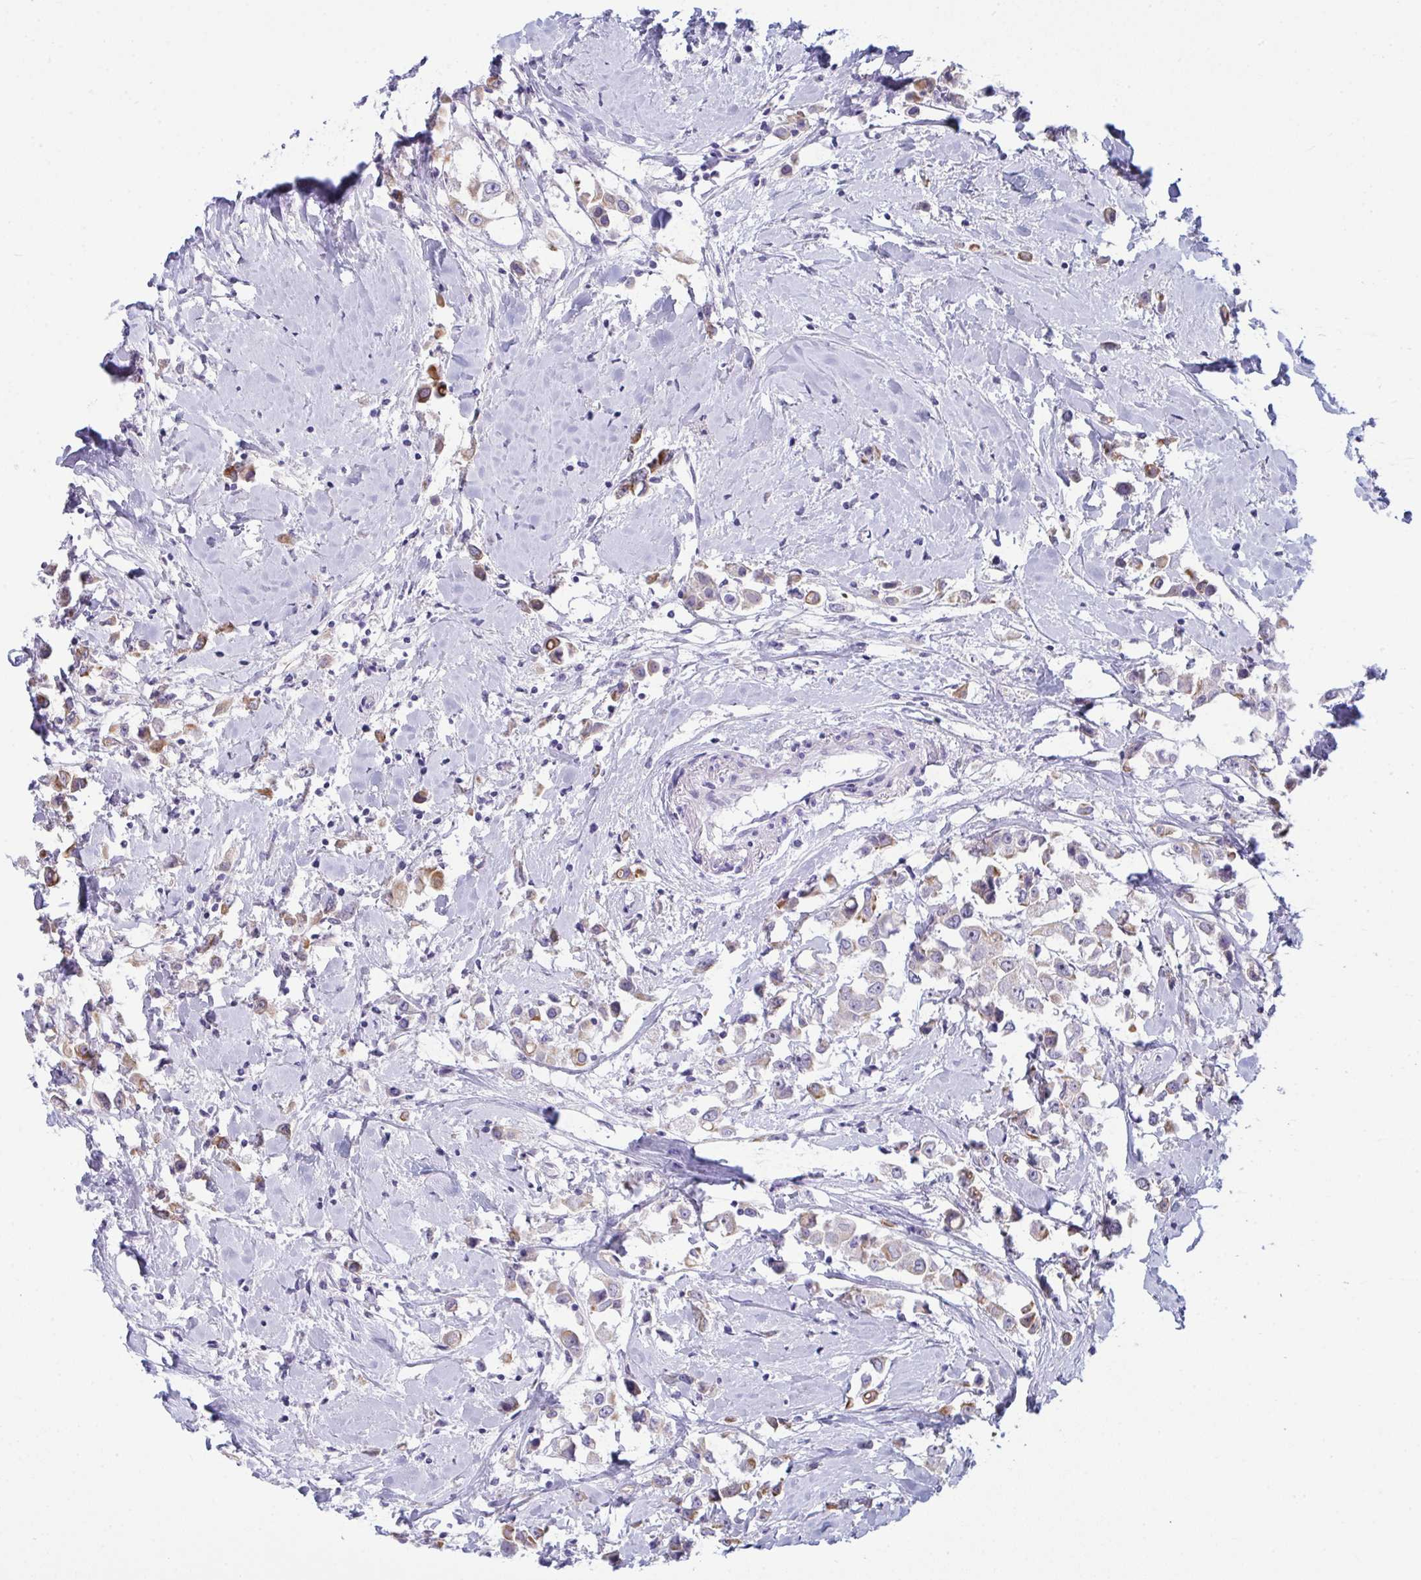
{"staining": {"intensity": "strong", "quantity": "<25%", "location": "cytoplasmic/membranous"}, "tissue": "breast cancer", "cell_type": "Tumor cells", "image_type": "cancer", "snomed": [{"axis": "morphology", "description": "Duct carcinoma"}, {"axis": "topography", "description": "Breast"}], "caption": "Brown immunohistochemical staining in human breast cancer (invasive ductal carcinoma) reveals strong cytoplasmic/membranous staining in about <25% of tumor cells.", "gene": "TENT5D", "patient": {"sex": "female", "age": 61}}